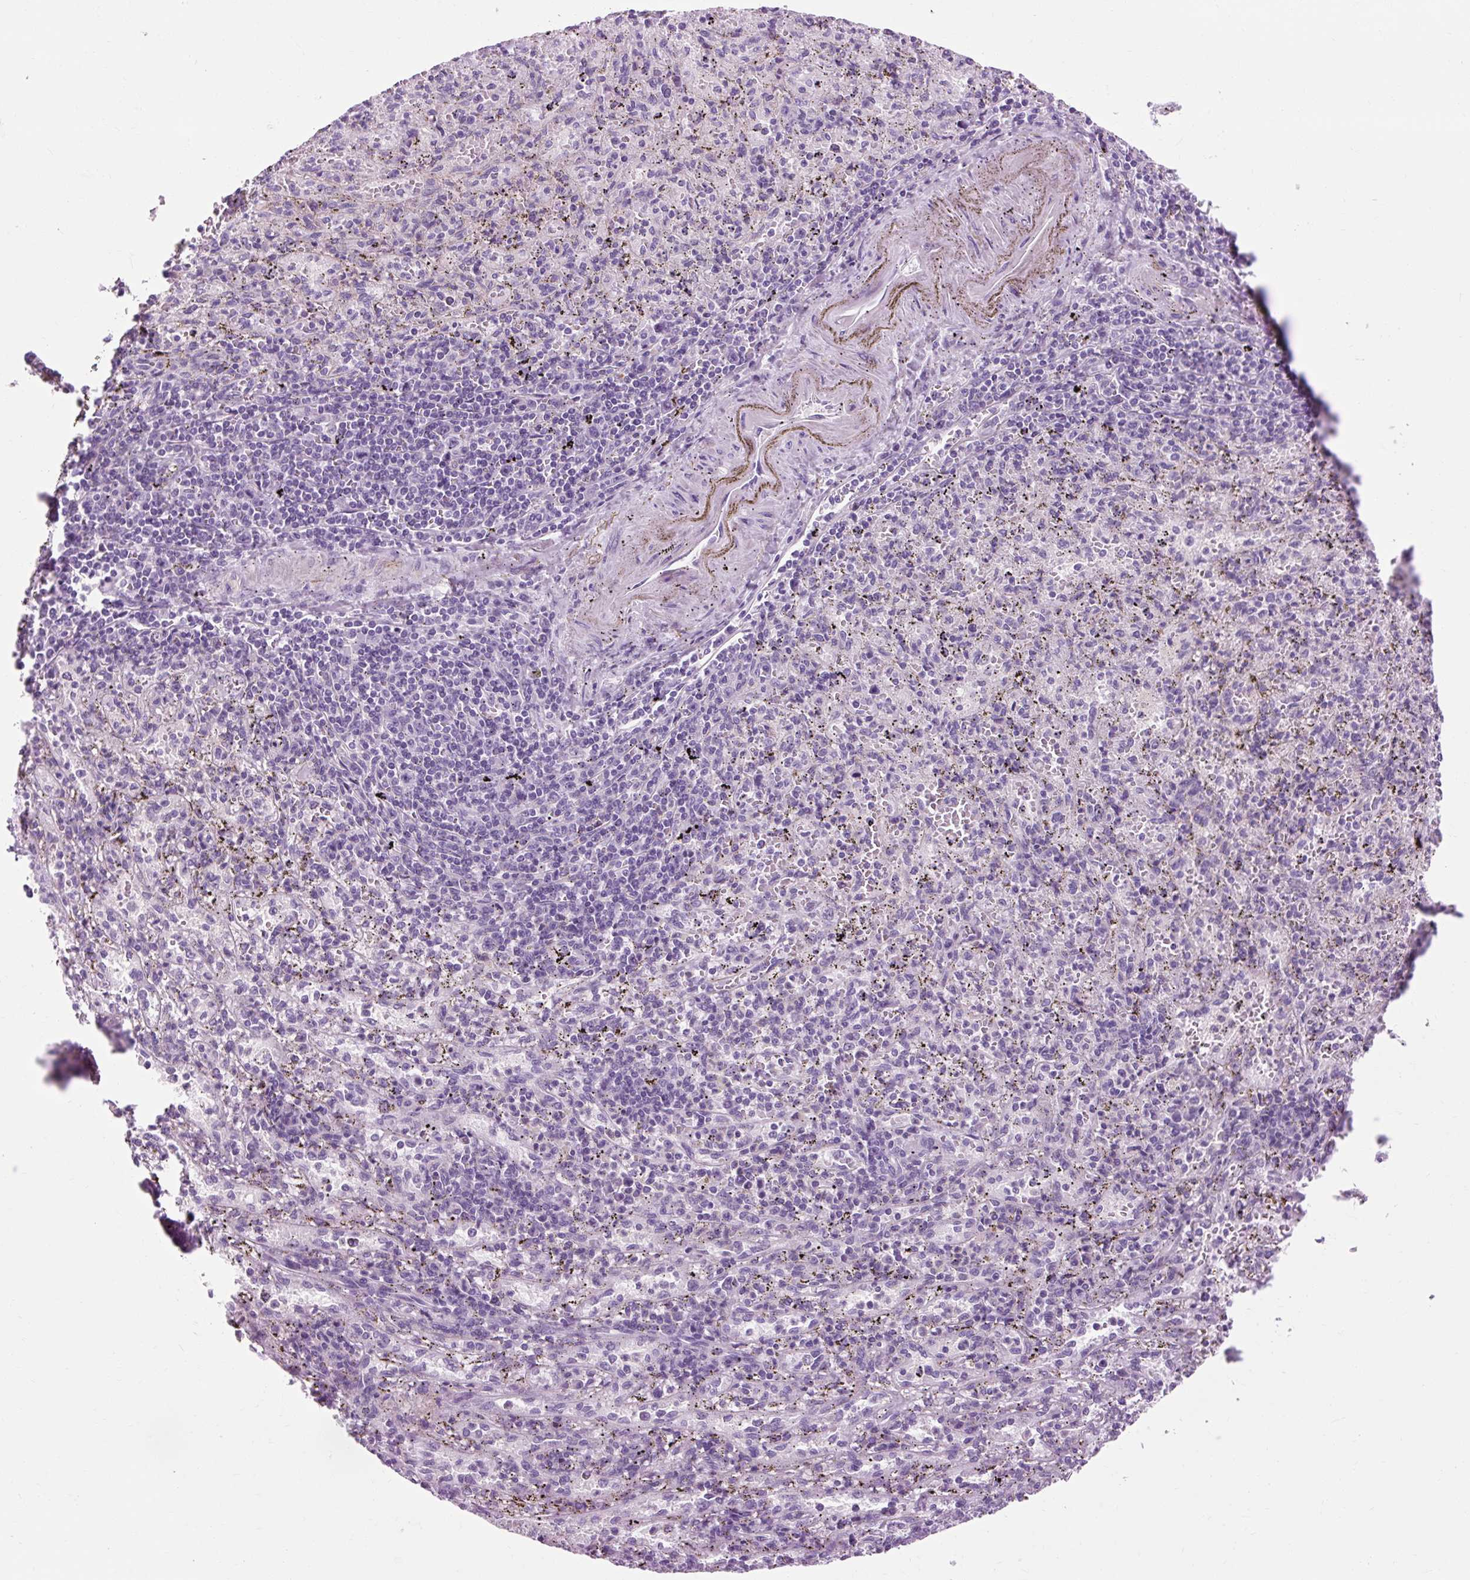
{"staining": {"intensity": "negative", "quantity": "none", "location": "none"}, "tissue": "spleen", "cell_type": "Cells in red pulp", "image_type": "normal", "snomed": [{"axis": "morphology", "description": "Normal tissue, NOS"}, {"axis": "topography", "description": "Spleen"}], "caption": "DAB immunohistochemical staining of unremarkable human spleen reveals no significant staining in cells in red pulp. (DAB (3,3'-diaminobenzidine) immunohistochemistry visualized using brightfield microscopy, high magnification).", "gene": "OOEP", "patient": {"sex": "male", "age": 57}}